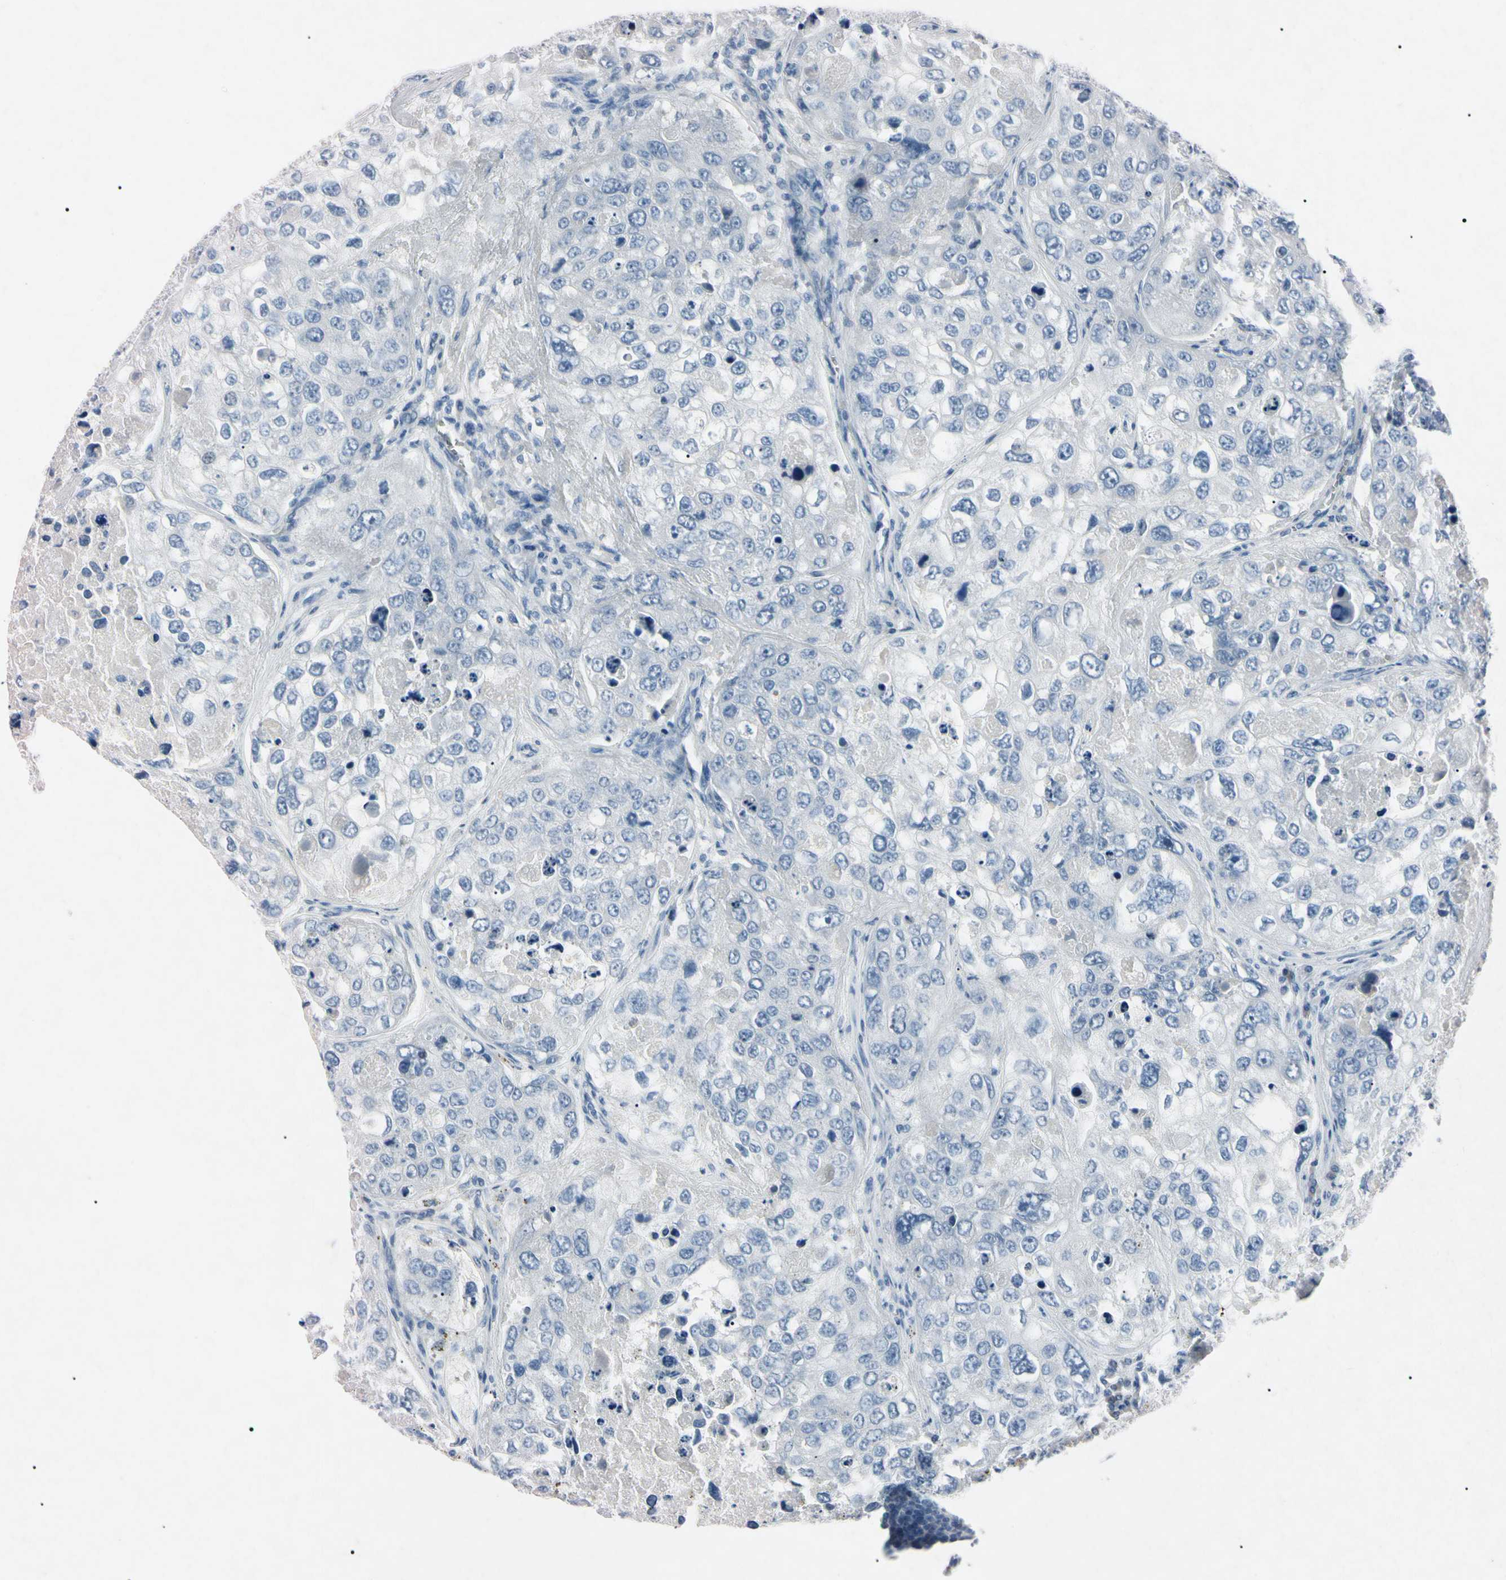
{"staining": {"intensity": "negative", "quantity": "none", "location": "none"}, "tissue": "urothelial cancer", "cell_type": "Tumor cells", "image_type": "cancer", "snomed": [{"axis": "morphology", "description": "Urothelial carcinoma, High grade"}, {"axis": "topography", "description": "Lymph node"}, {"axis": "topography", "description": "Urinary bladder"}], "caption": "The histopathology image exhibits no staining of tumor cells in urothelial carcinoma (high-grade).", "gene": "ELN", "patient": {"sex": "male", "age": 51}}